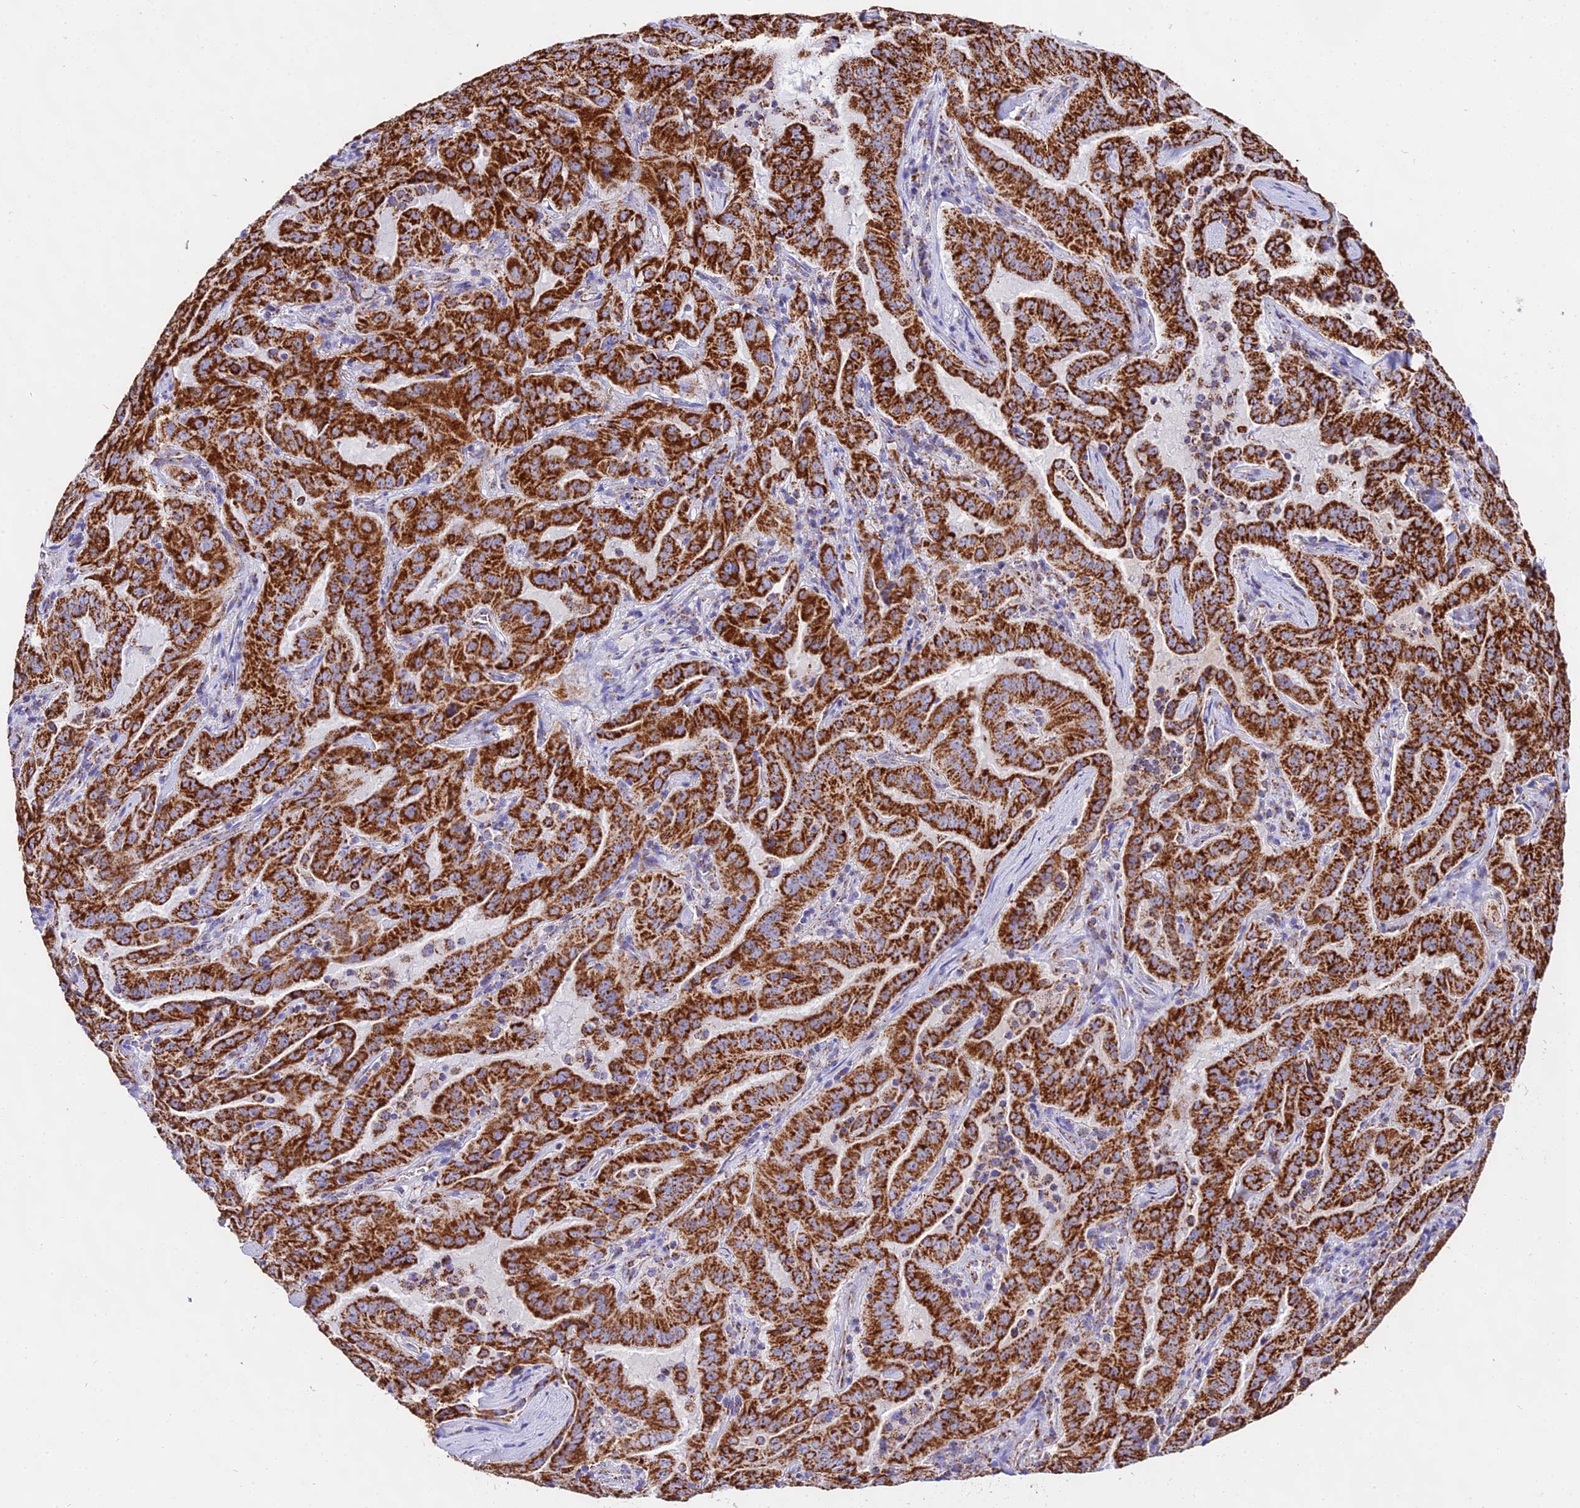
{"staining": {"intensity": "strong", "quantity": ">75%", "location": "cytoplasmic/membranous"}, "tissue": "pancreatic cancer", "cell_type": "Tumor cells", "image_type": "cancer", "snomed": [{"axis": "morphology", "description": "Adenocarcinoma, NOS"}, {"axis": "topography", "description": "Pancreas"}], "caption": "This histopathology image demonstrates IHC staining of human pancreatic cancer (adenocarcinoma), with high strong cytoplasmic/membranous positivity in about >75% of tumor cells.", "gene": "ATP5PD", "patient": {"sex": "male", "age": 63}}